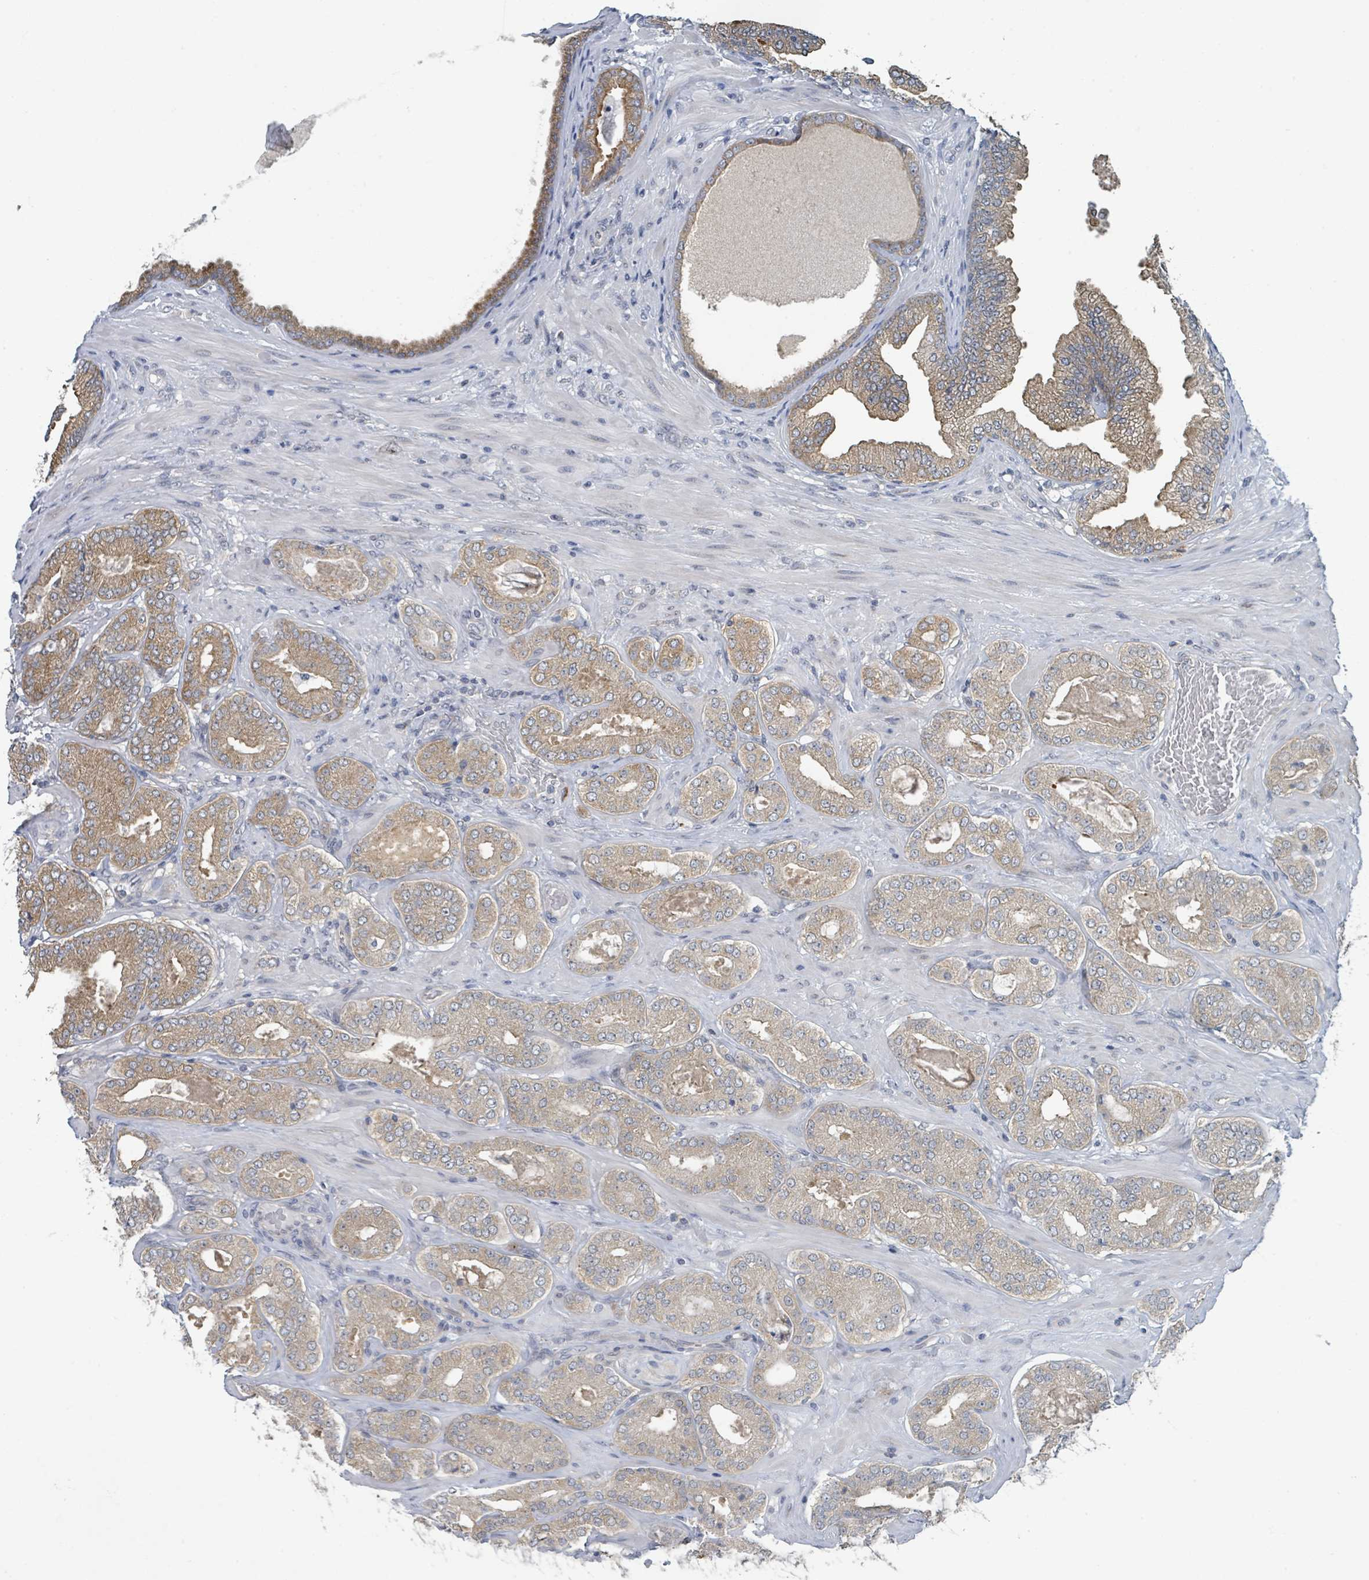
{"staining": {"intensity": "moderate", "quantity": ">75%", "location": "cytoplasmic/membranous"}, "tissue": "prostate cancer", "cell_type": "Tumor cells", "image_type": "cancer", "snomed": [{"axis": "morphology", "description": "Adenocarcinoma, Low grade"}, {"axis": "topography", "description": "Prostate"}], "caption": "A micrograph of human low-grade adenocarcinoma (prostate) stained for a protein shows moderate cytoplasmic/membranous brown staining in tumor cells. (brown staining indicates protein expression, while blue staining denotes nuclei).", "gene": "ANKRD55", "patient": {"sex": "male", "age": 63}}